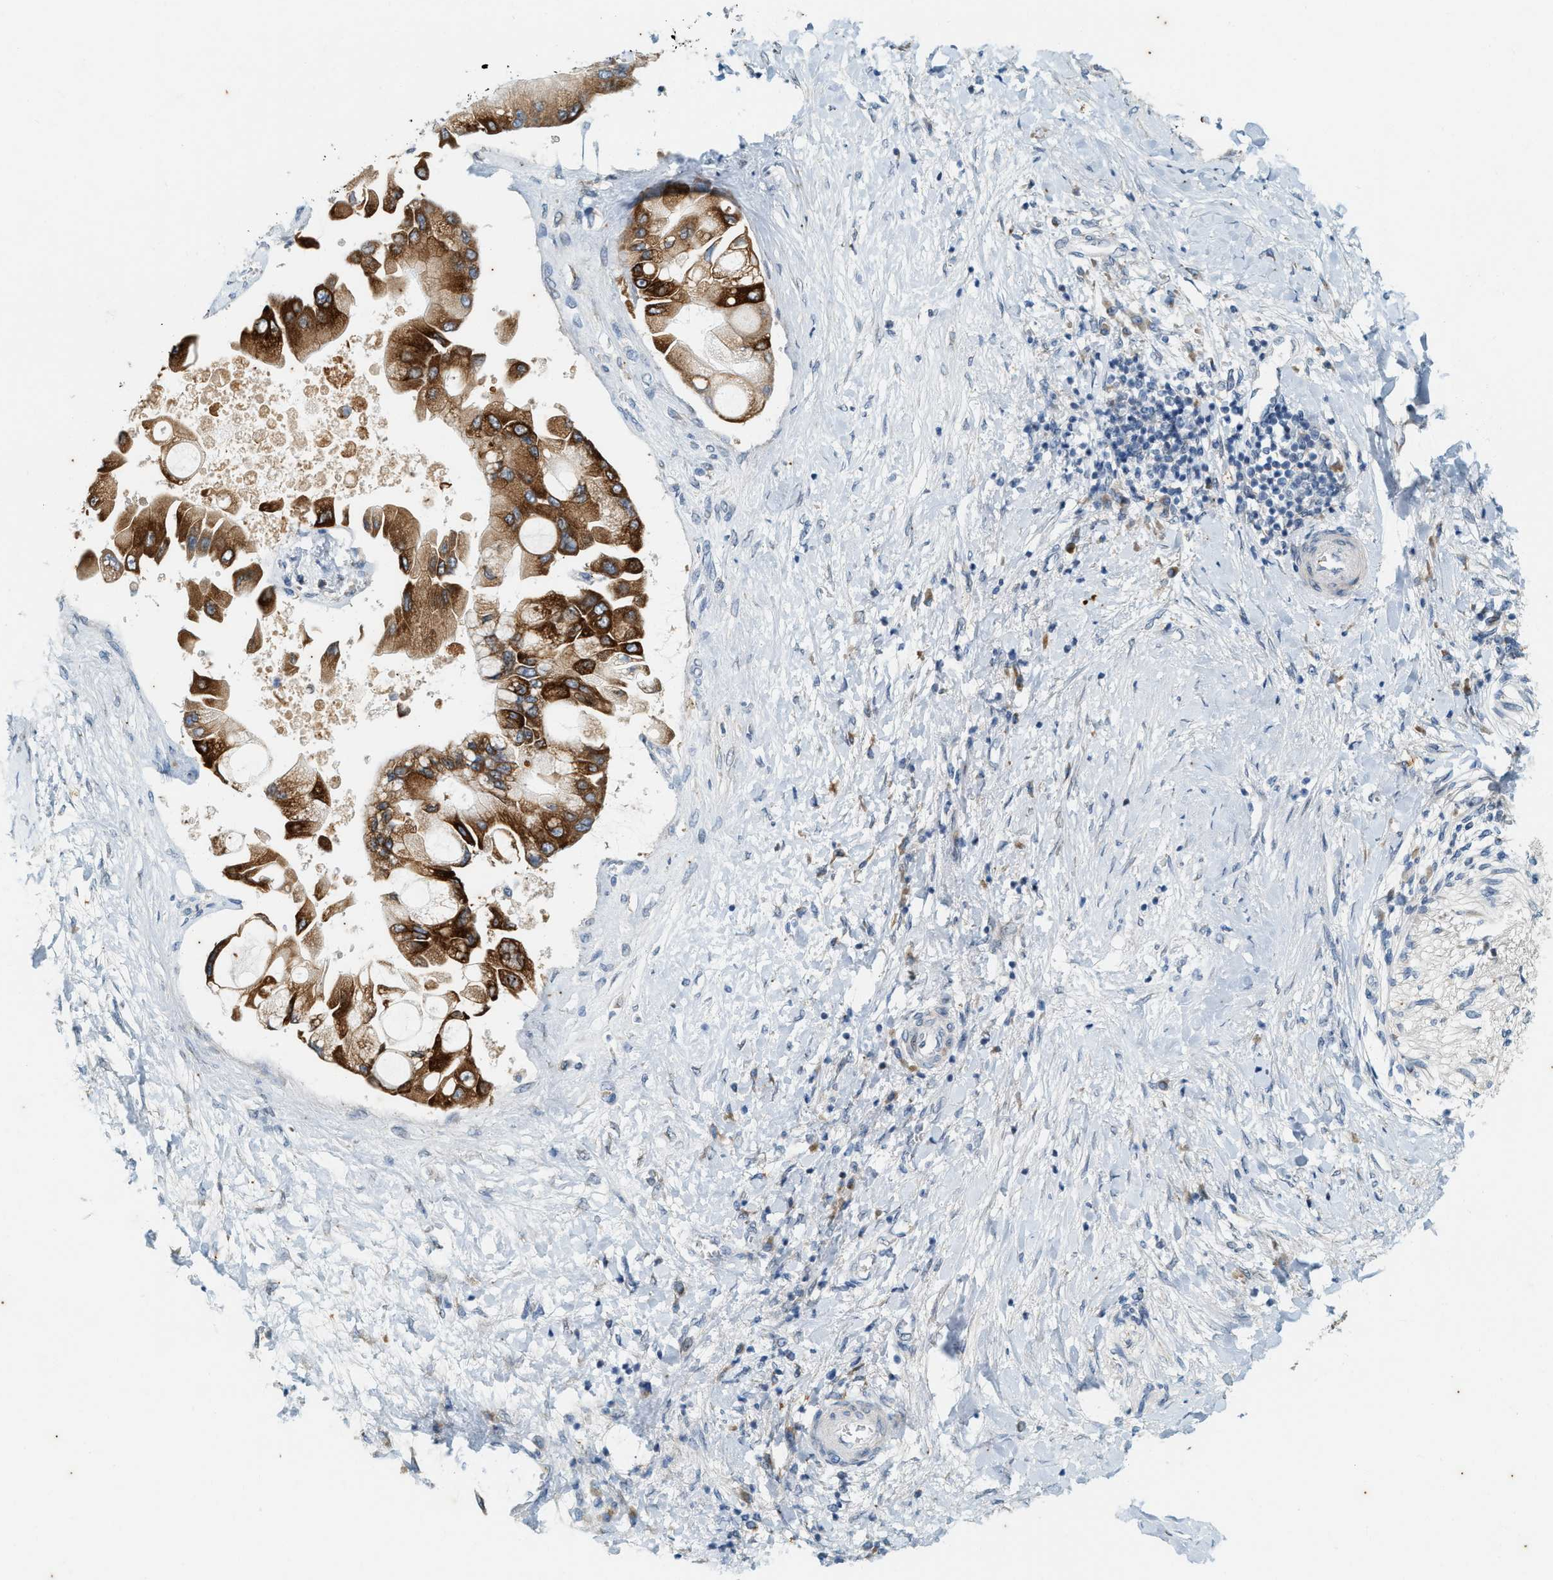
{"staining": {"intensity": "strong", "quantity": ">75%", "location": "cytoplasmic/membranous"}, "tissue": "liver cancer", "cell_type": "Tumor cells", "image_type": "cancer", "snomed": [{"axis": "morphology", "description": "Cholangiocarcinoma"}, {"axis": "topography", "description": "Liver"}], "caption": "Liver cholangiocarcinoma stained with IHC shows strong cytoplasmic/membranous staining in about >75% of tumor cells. Nuclei are stained in blue.", "gene": "CHPF2", "patient": {"sex": "male", "age": 50}}